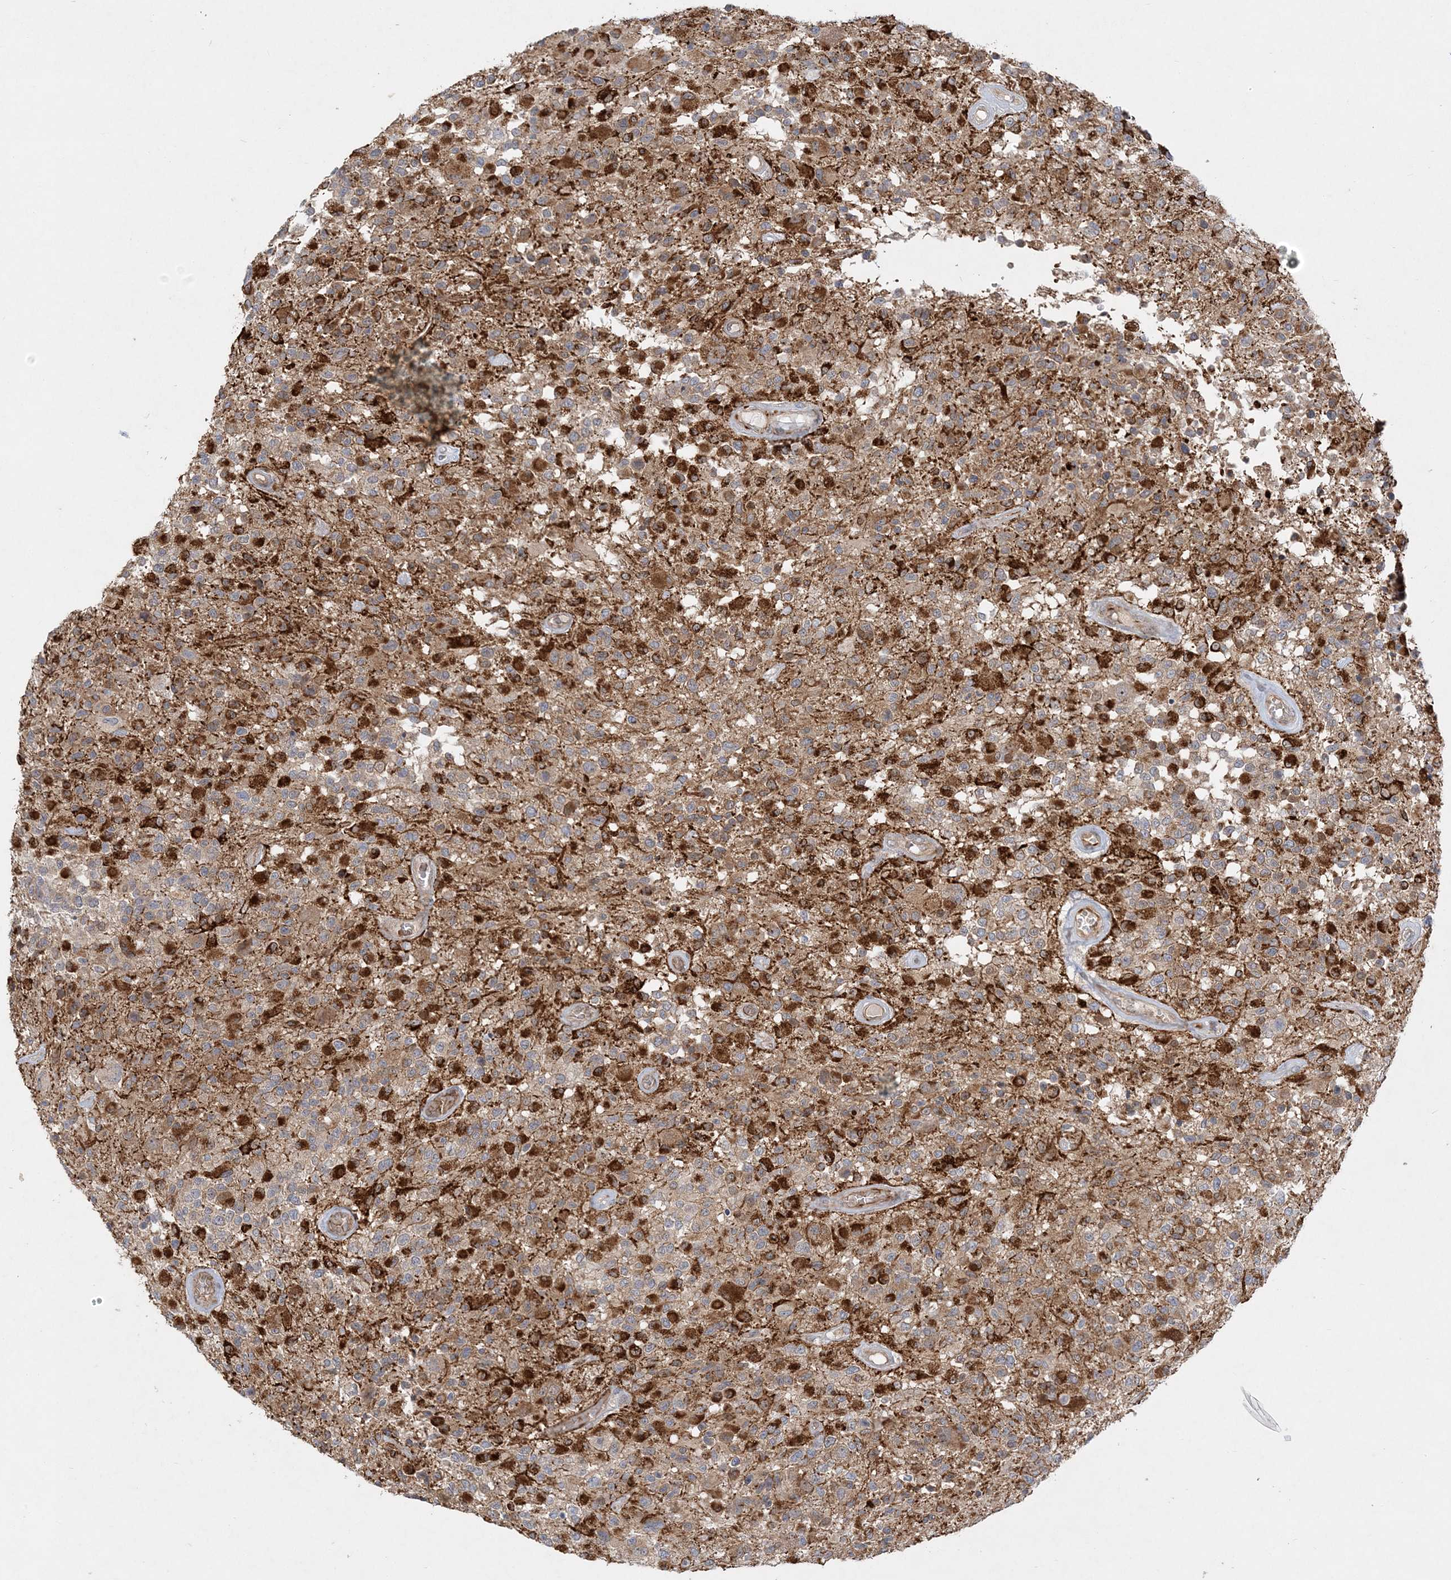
{"staining": {"intensity": "strong", "quantity": "25%-75%", "location": "cytoplasmic/membranous"}, "tissue": "glioma", "cell_type": "Tumor cells", "image_type": "cancer", "snomed": [{"axis": "morphology", "description": "Glioma, malignant, High grade"}, {"axis": "morphology", "description": "Glioblastoma, NOS"}, {"axis": "topography", "description": "Brain"}], "caption": "Tumor cells reveal high levels of strong cytoplasmic/membranous expression in approximately 25%-75% of cells in human glioma.", "gene": "INPP1", "patient": {"sex": "male", "age": 60}}